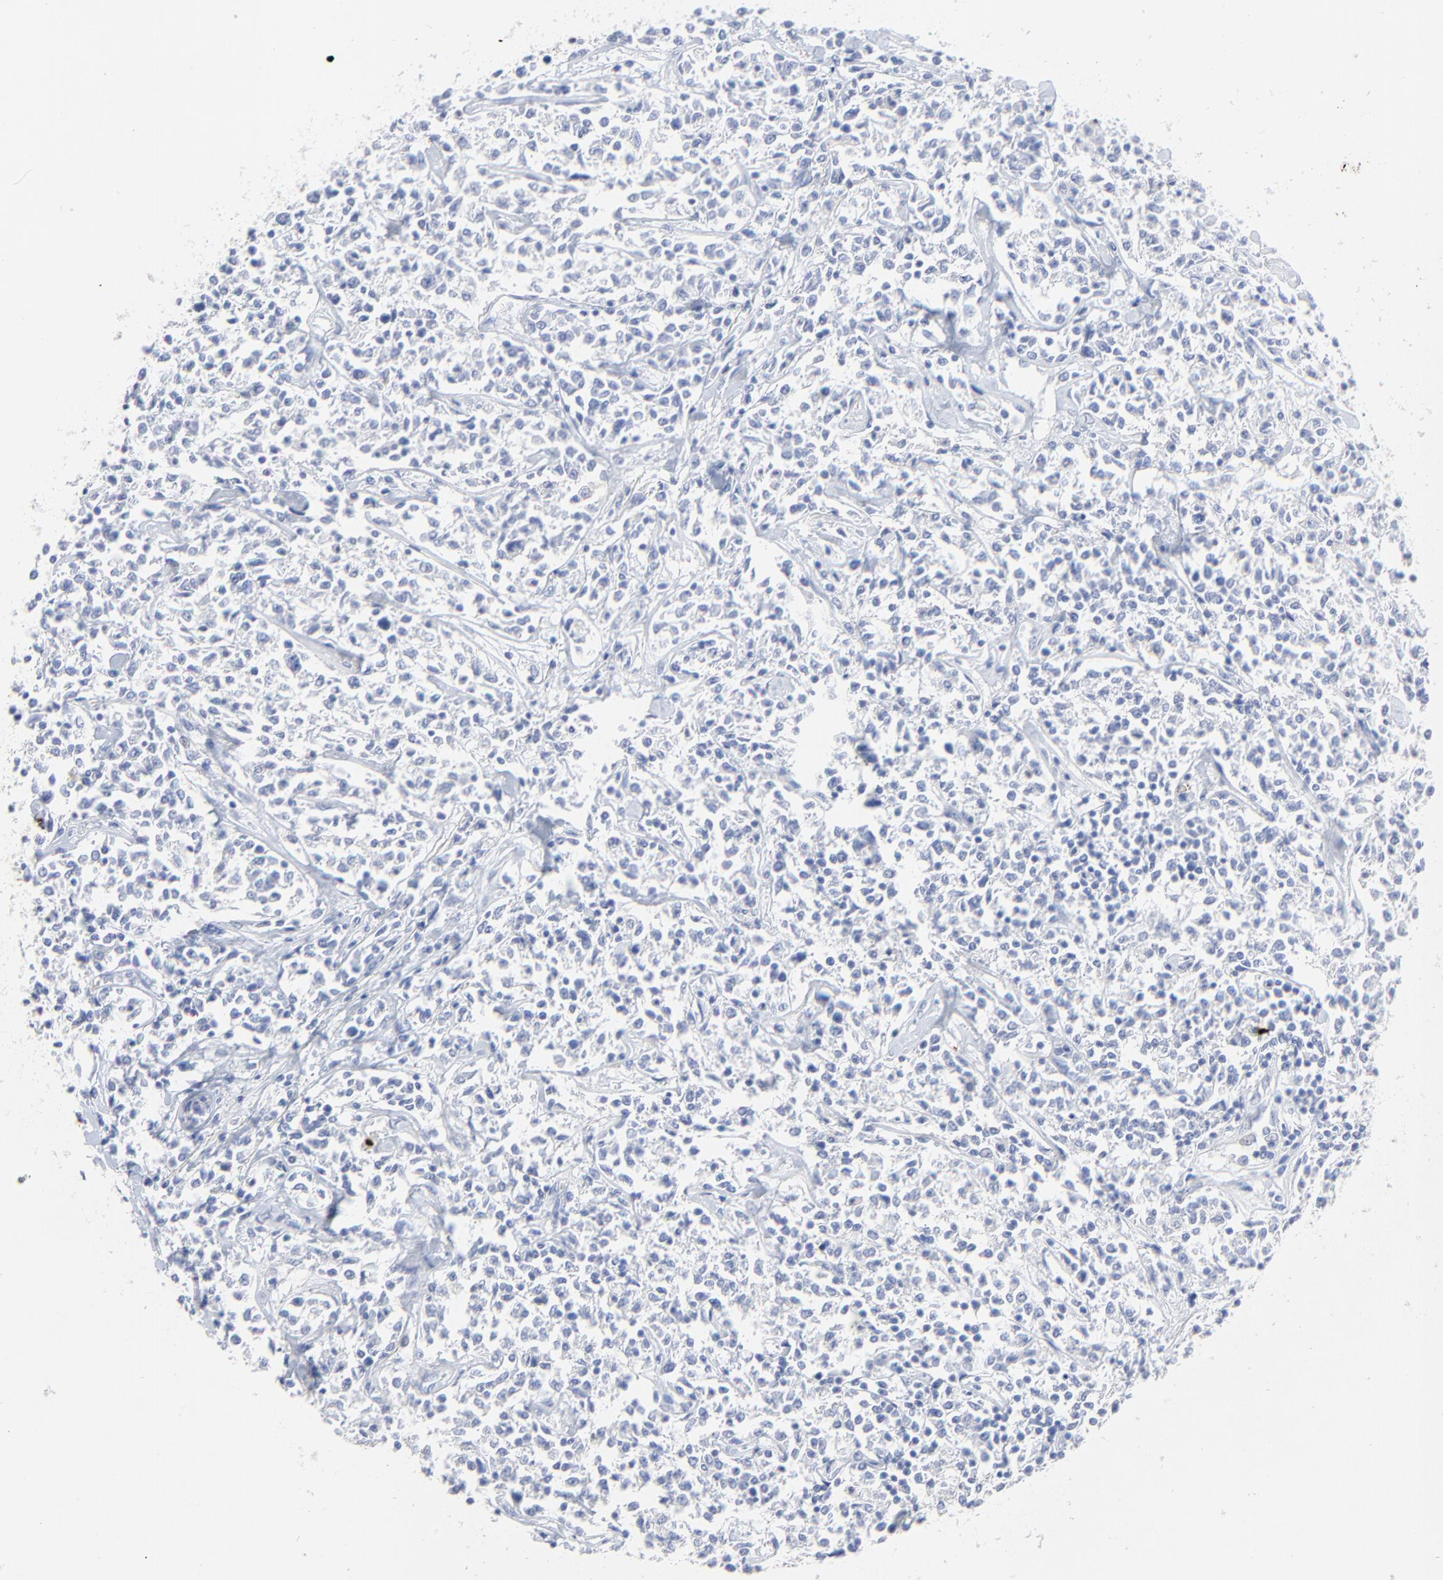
{"staining": {"intensity": "negative", "quantity": "none", "location": "none"}, "tissue": "lymphoma", "cell_type": "Tumor cells", "image_type": "cancer", "snomed": [{"axis": "morphology", "description": "Malignant lymphoma, non-Hodgkin's type, Low grade"}, {"axis": "topography", "description": "Small intestine"}], "caption": "Tumor cells show no significant positivity in malignant lymphoma, non-Hodgkin's type (low-grade).", "gene": "LCN2", "patient": {"sex": "female", "age": 59}}